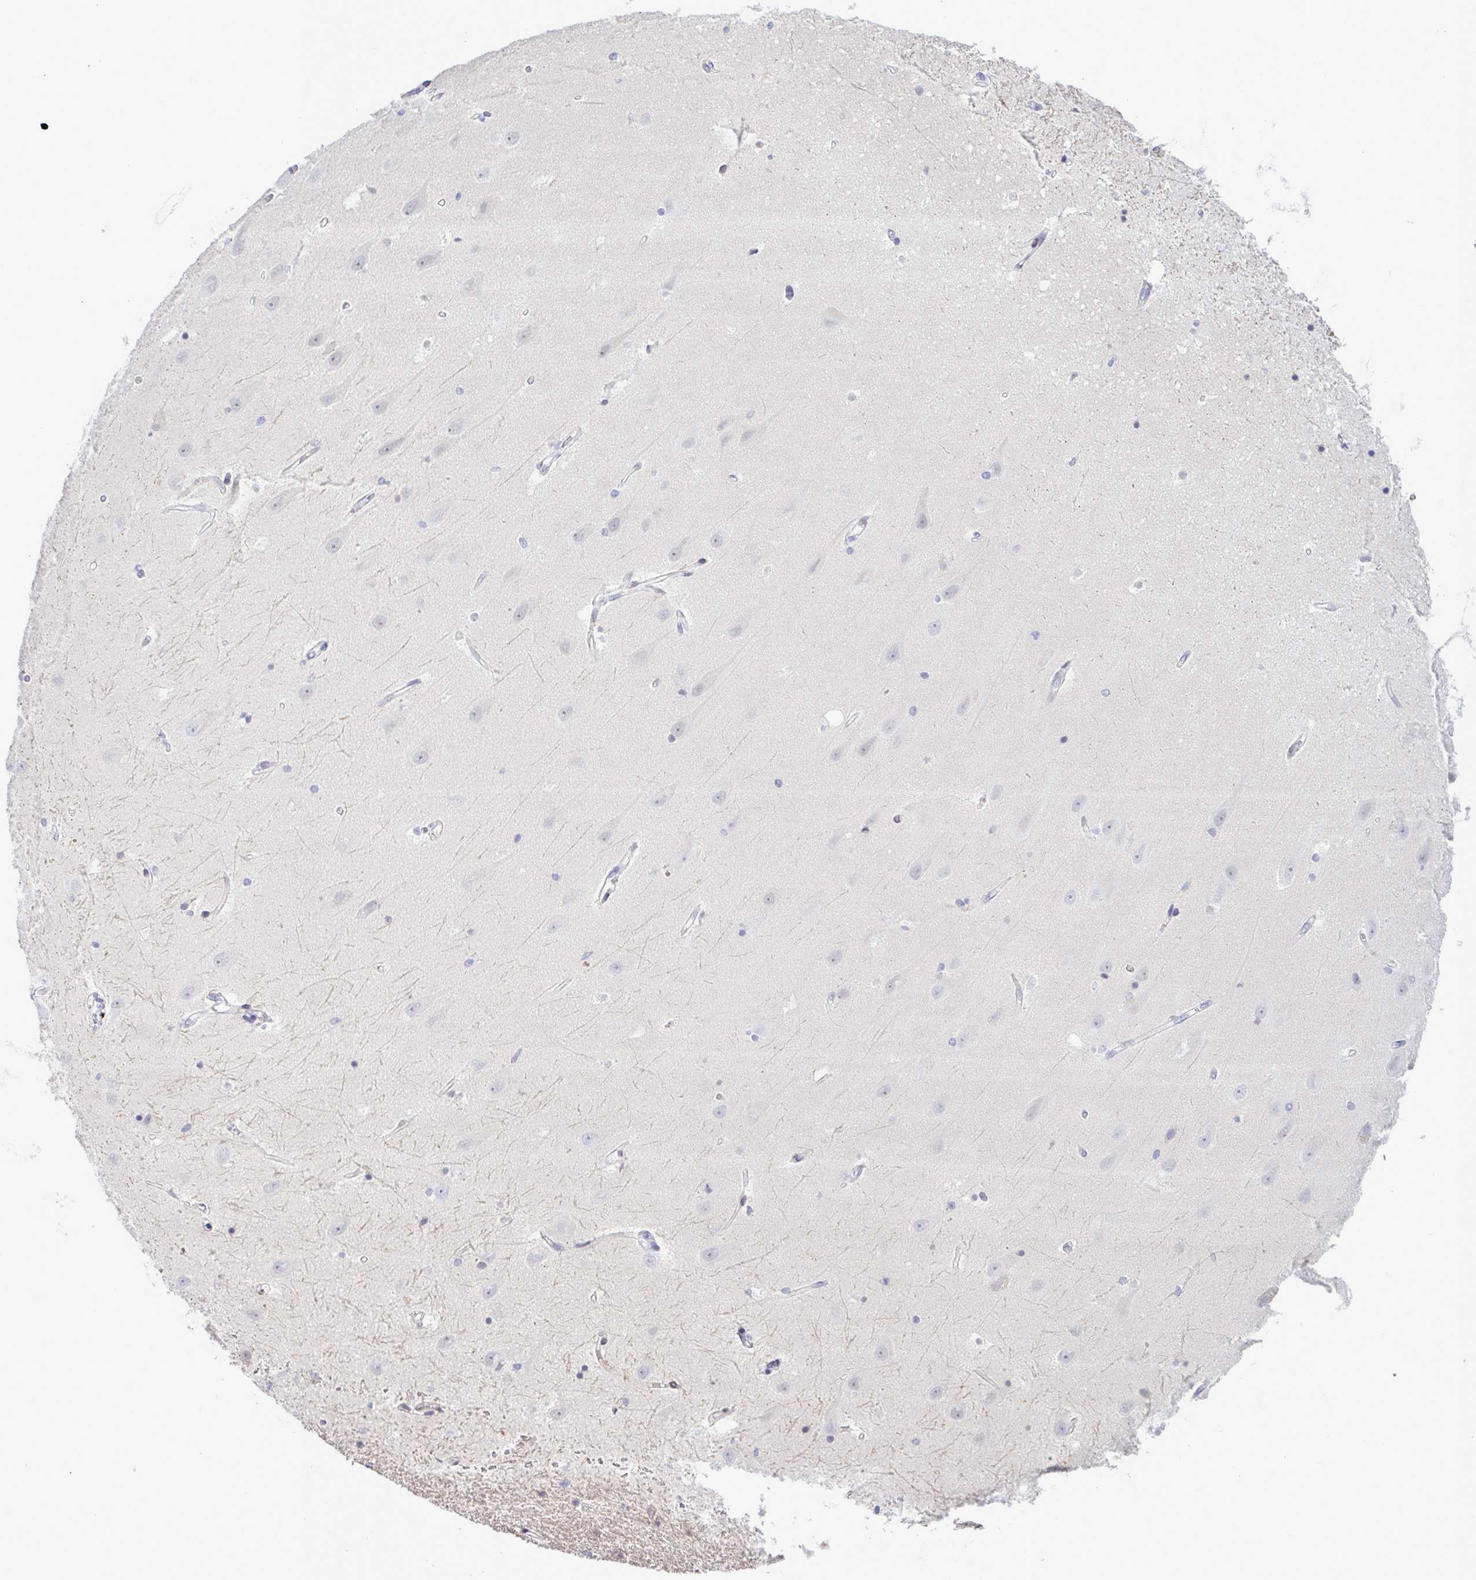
{"staining": {"intensity": "negative", "quantity": "none", "location": "none"}, "tissue": "hippocampus", "cell_type": "Glial cells", "image_type": "normal", "snomed": [{"axis": "morphology", "description": "Normal tissue, NOS"}, {"axis": "topography", "description": "Hippocampus"}], "caption": "Immunohistochemical staining of benign hippocampus shows no significant positivity in glial cells.", "gene": "MFSD4A", "patient": {"sex": "male", "age": 63}}